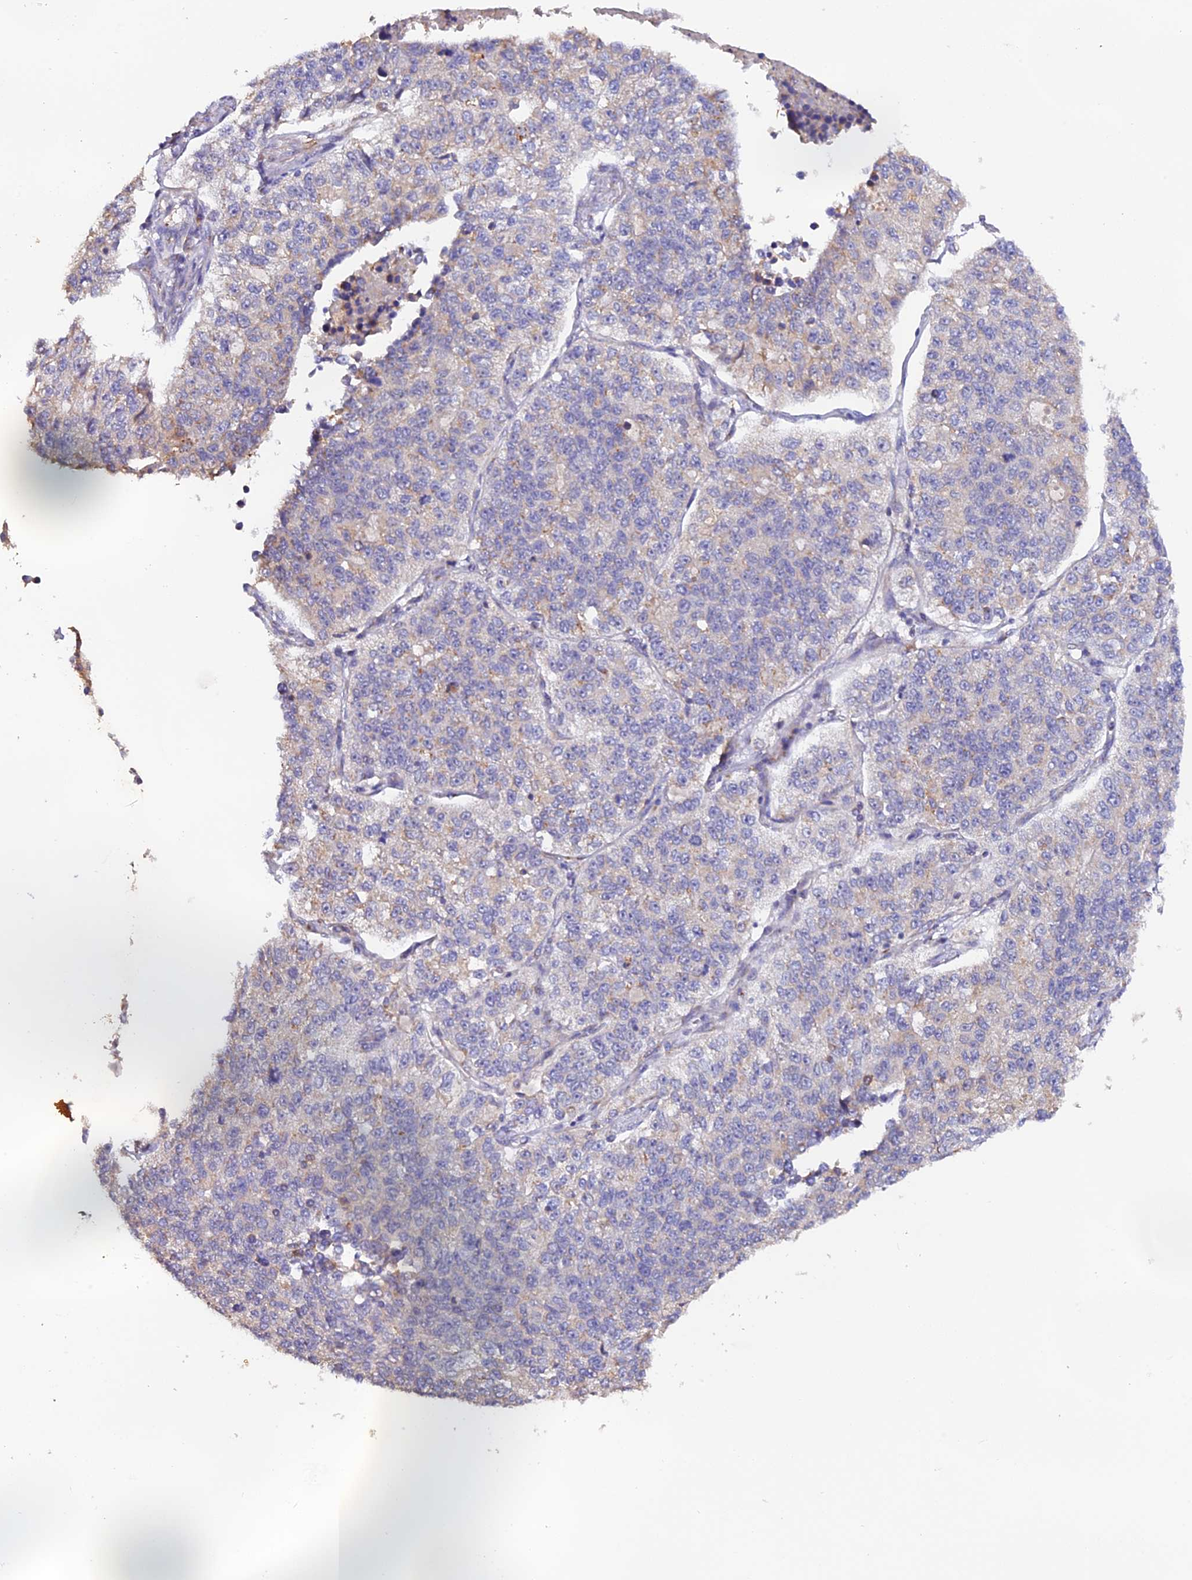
{"staining": {"intensity": "weak", "quantity": "<25%", "location": "cytoplasmic/membranous"}, "tissue": "lung cancer", "cell_type": "Tumor cells", "image_type": "cancer", "snomed": [{"axis": "morphology", "description": "Adenocarcinoma, NOS"}, {"axis": "topography", "description": "Lung"}], "caption": "There is no significant expression in tumor cells of lung cancer (adenocarcinoma).", "gene": "TANGO6", "patient": {"sex": "male", "age": 49}}